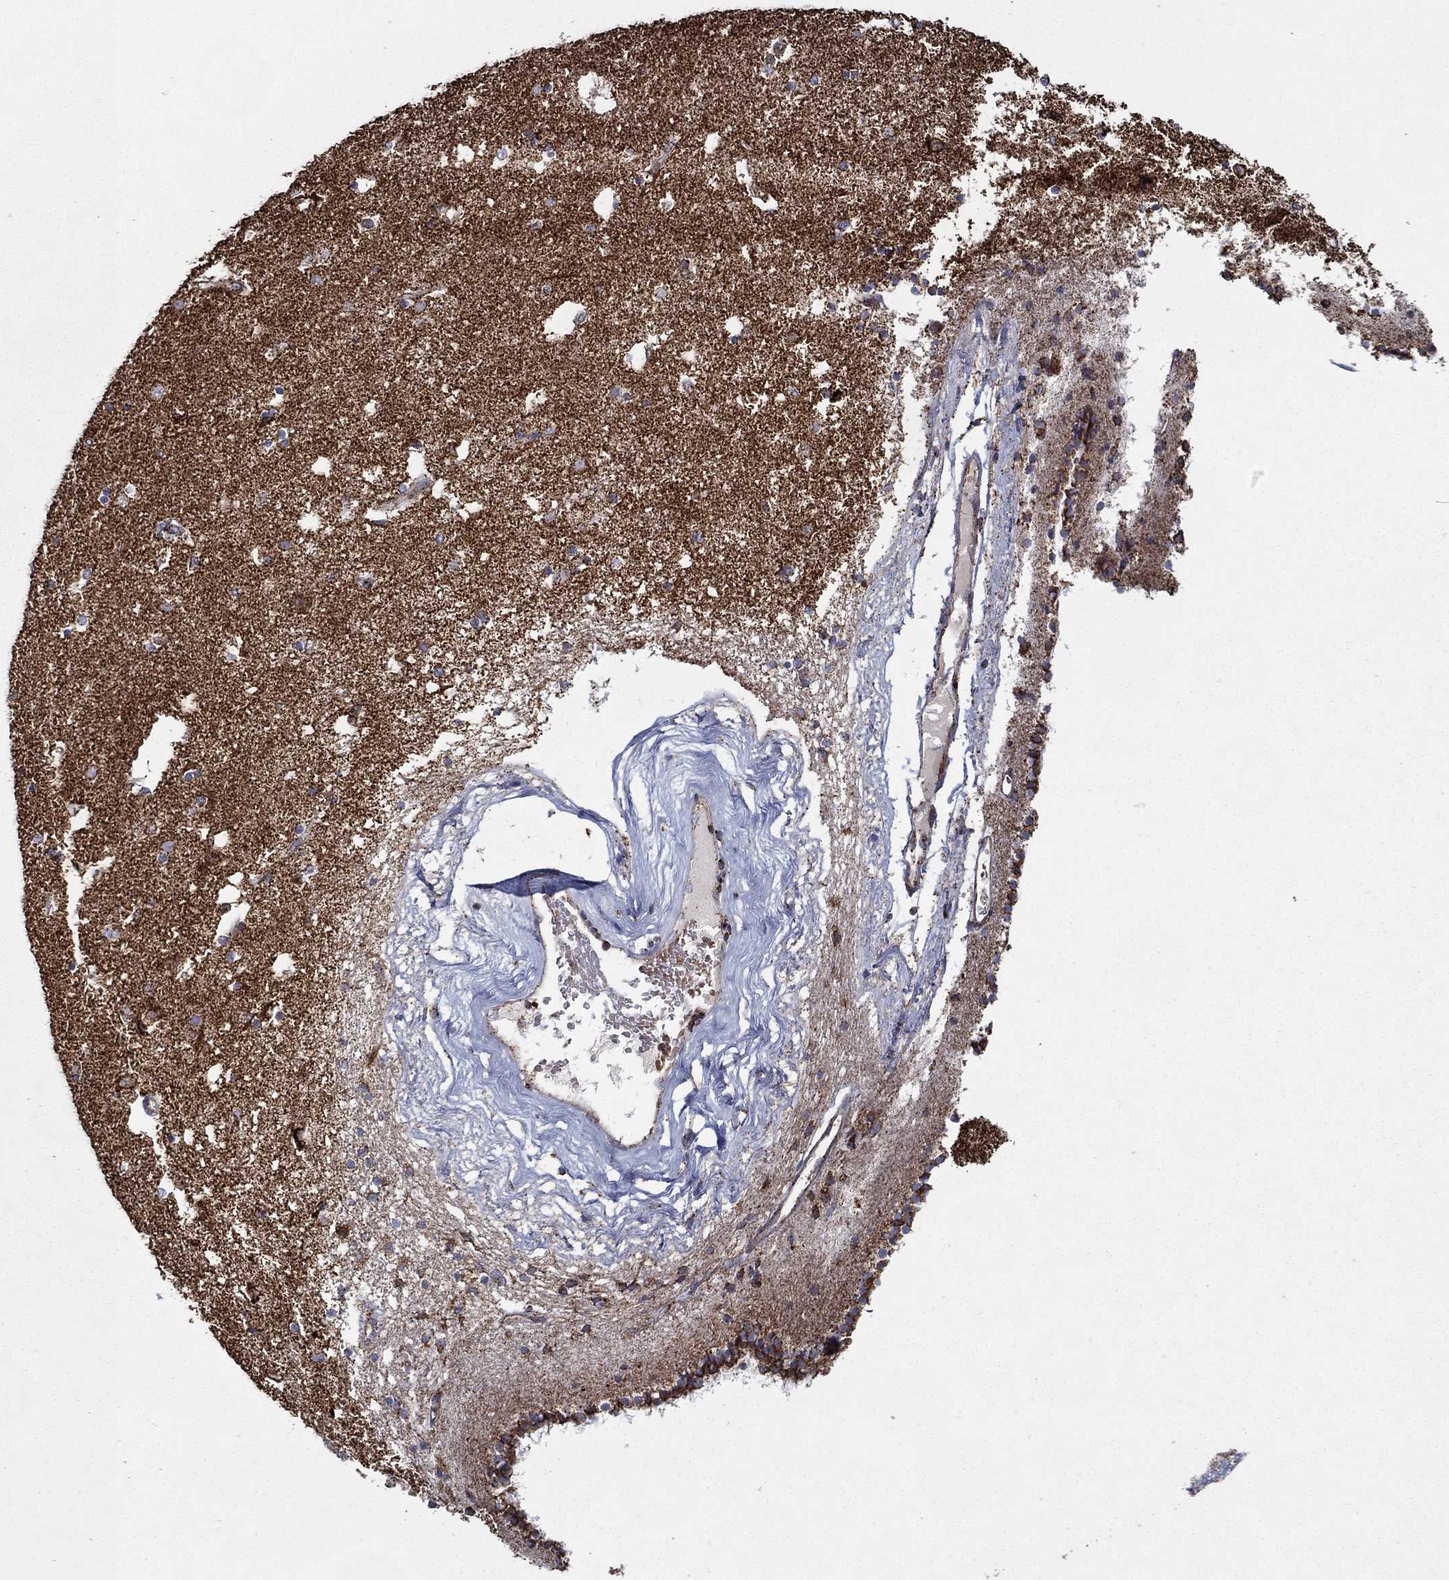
{"staining": {"intensity": "moderate", "quantity": "<25%", "location": "cytoplasmic/membranous"}, "tissue": "caudate", "cell_type": "Glial cells", "image_type": "normal", "snomed": [{"axis": "morphology", "description": "Normal tissue, NOS"}, {"axis": "topography", "description": "Lateral ventricle wall"}], "caption": "Immunohistochemistry photomicrograph of normal human caudate stained for a protein (brown), which shows low levels of moderate cytoplasmic/membranous positivity in about <25% of glial cells.", "gene": "MT", "patient": {"sex": "female", "age": 71}}